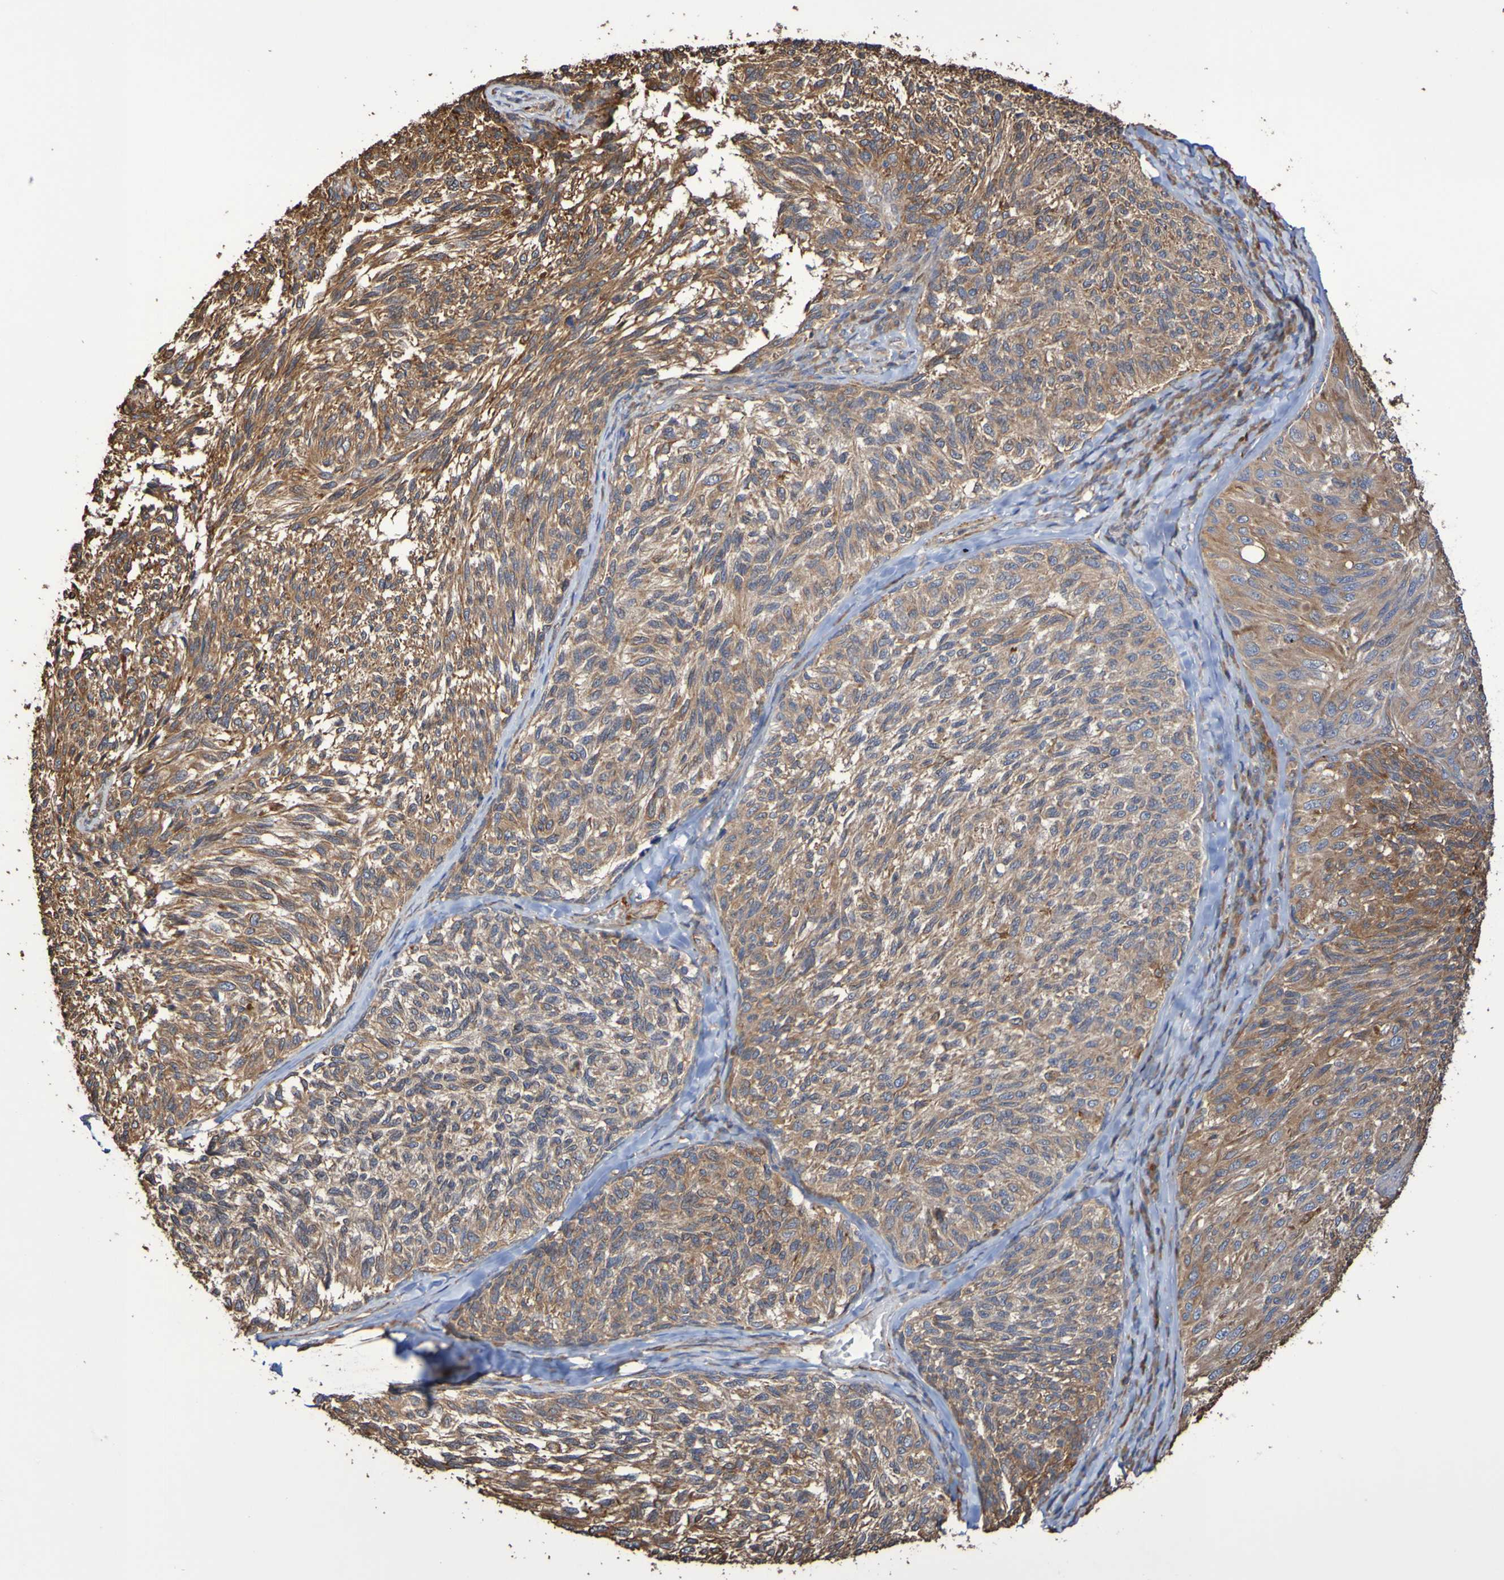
{"staining": {"intensity": "moderate", "quantity": ">75%", "location": "cytoplasmic/membranous"}, "tissue": "melanoma", "cell_type": "Tumor cells", "image_type": "cancer", "snomed": [{"axis": "morphology", "description": "Malignant melanoma, NOS"}, {"axis": "topography", "description": "Skin"}], "caption": "Immunohistochemical staining of human melanoma exhibits moderate cytoplasmic/membranous protein staining in approximately >75% of tumor cells. Nuclei are stained in blue.", "gene": "RAB11A", "patient": {"sex": "female", "age": 73}}